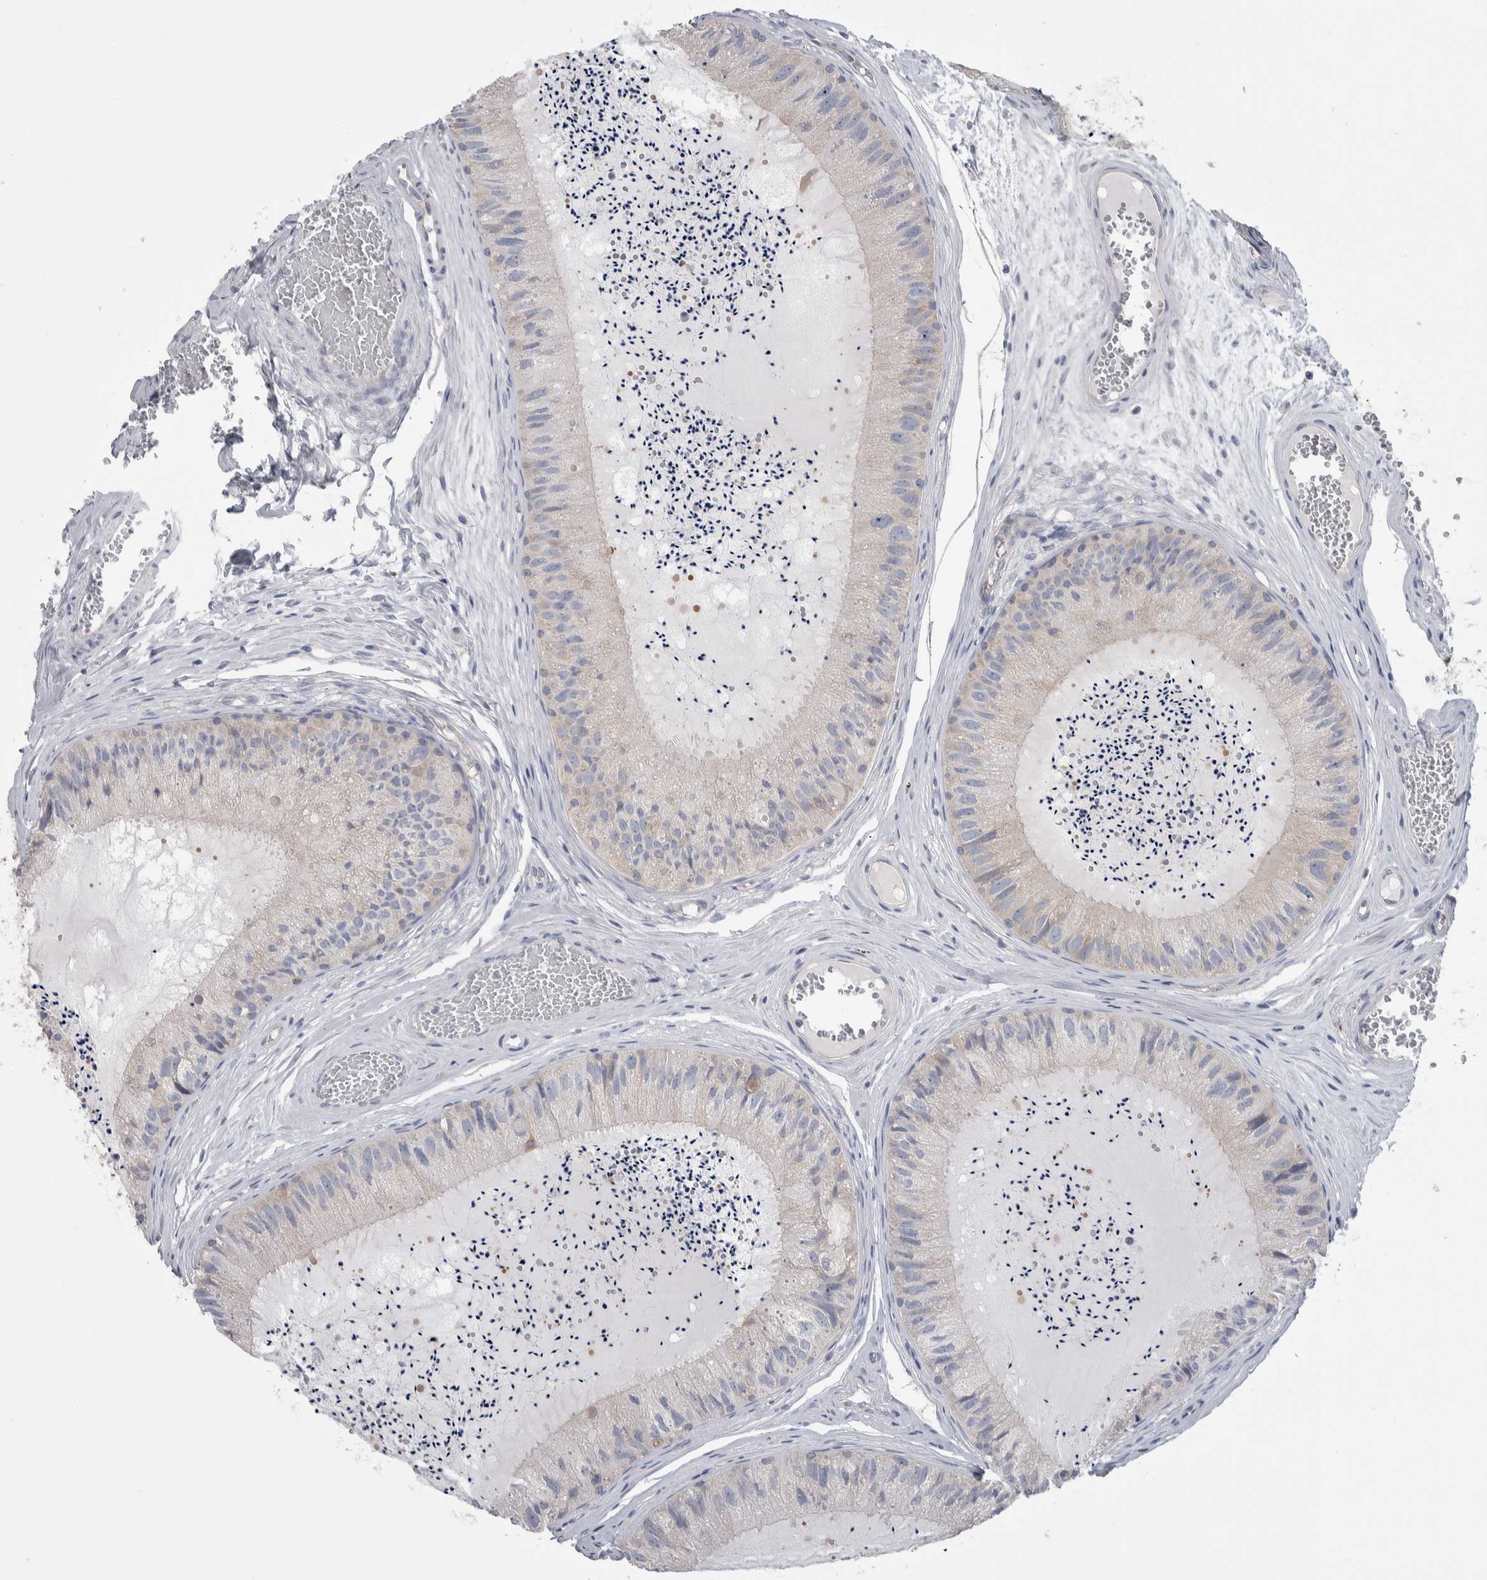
{"staining": {"intensity": "moderate", "quantity": "25%-75%", "location": "cytoplasmic/membranous"}, "tissue": "epididymis", "cell_type": "Glandular cells", "image_type": "normal", "snomed": [{"axis": "morphology", "description": "Normal tissue, NOS"}, {"axis": "topography", "description": "Epididymis"}], "caption": "High-magnification brightfield microscopy of benign epididymis stained with DAB (brown) and counterstained with hematoxylin (blue). glandular cells exhibit moderate cytoplasmic/membranous expression is identified in about25%-75% of cells.", "gene": "GPHN", "patient": {"sex": "male", "age": 31}}